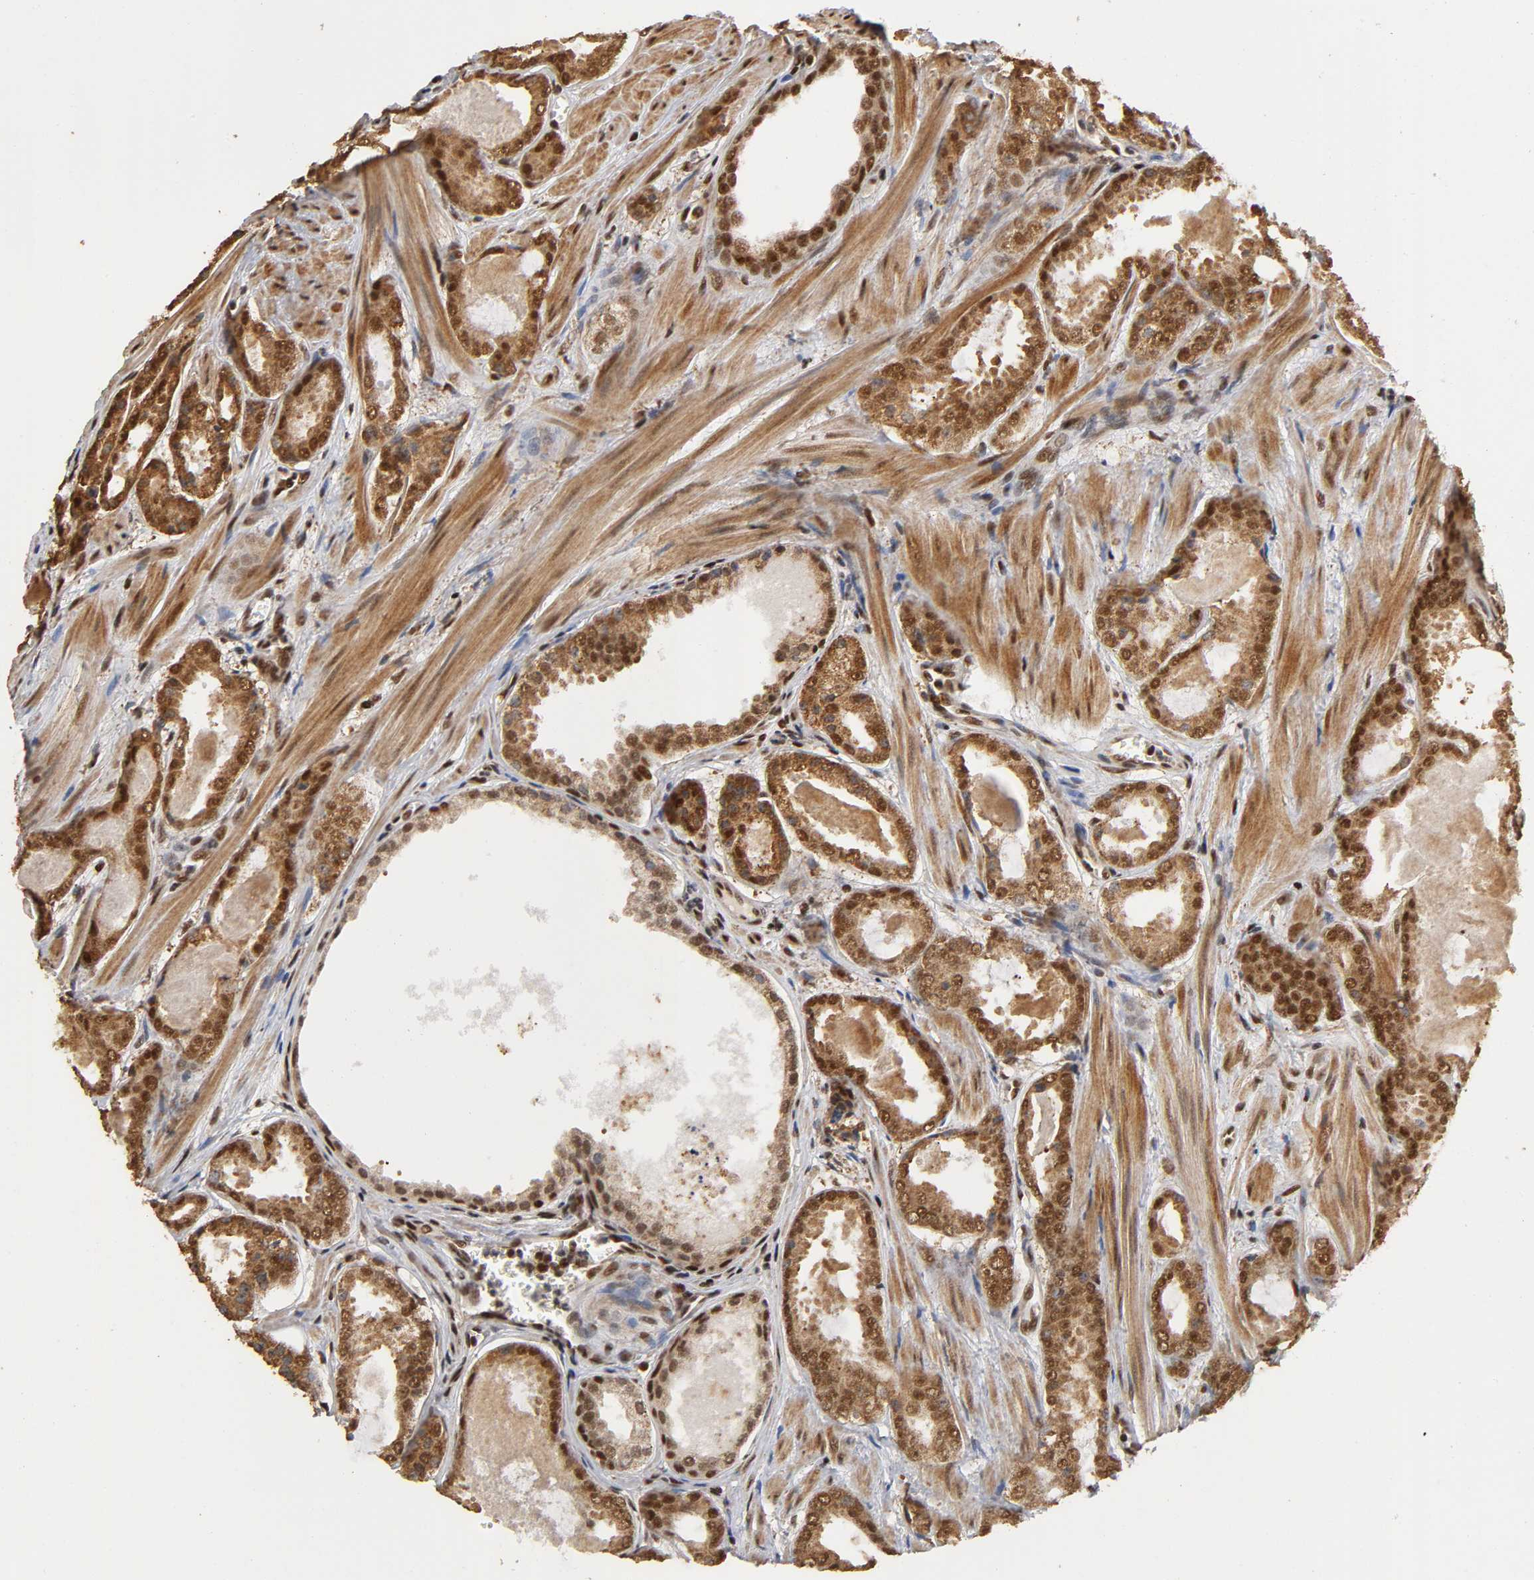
{"staining": {"intensity": "strong", "quantity": ">75%", "location": "cytoplasmic/membranous,nuclear"}, "tissue": "prostate cancer", "cell_type": "Tumor cells", "image_type": "cancer", "snomed": [{"axis": "morphology", "description": "Adenocarcinoma, Low grade"}, {"axis": "topography", "description": "Prostate"}], "caption": "Strong cytoplasmic/membranous and nuclear protein positivity is identified in about >75% of tumor cells in low-grade adenocarcinoma (prostate). The protein is shown in brown color, while the nuclei are stained blue.", "gene": "RNF122", "patient": {"sex": "male", "age": 57}}